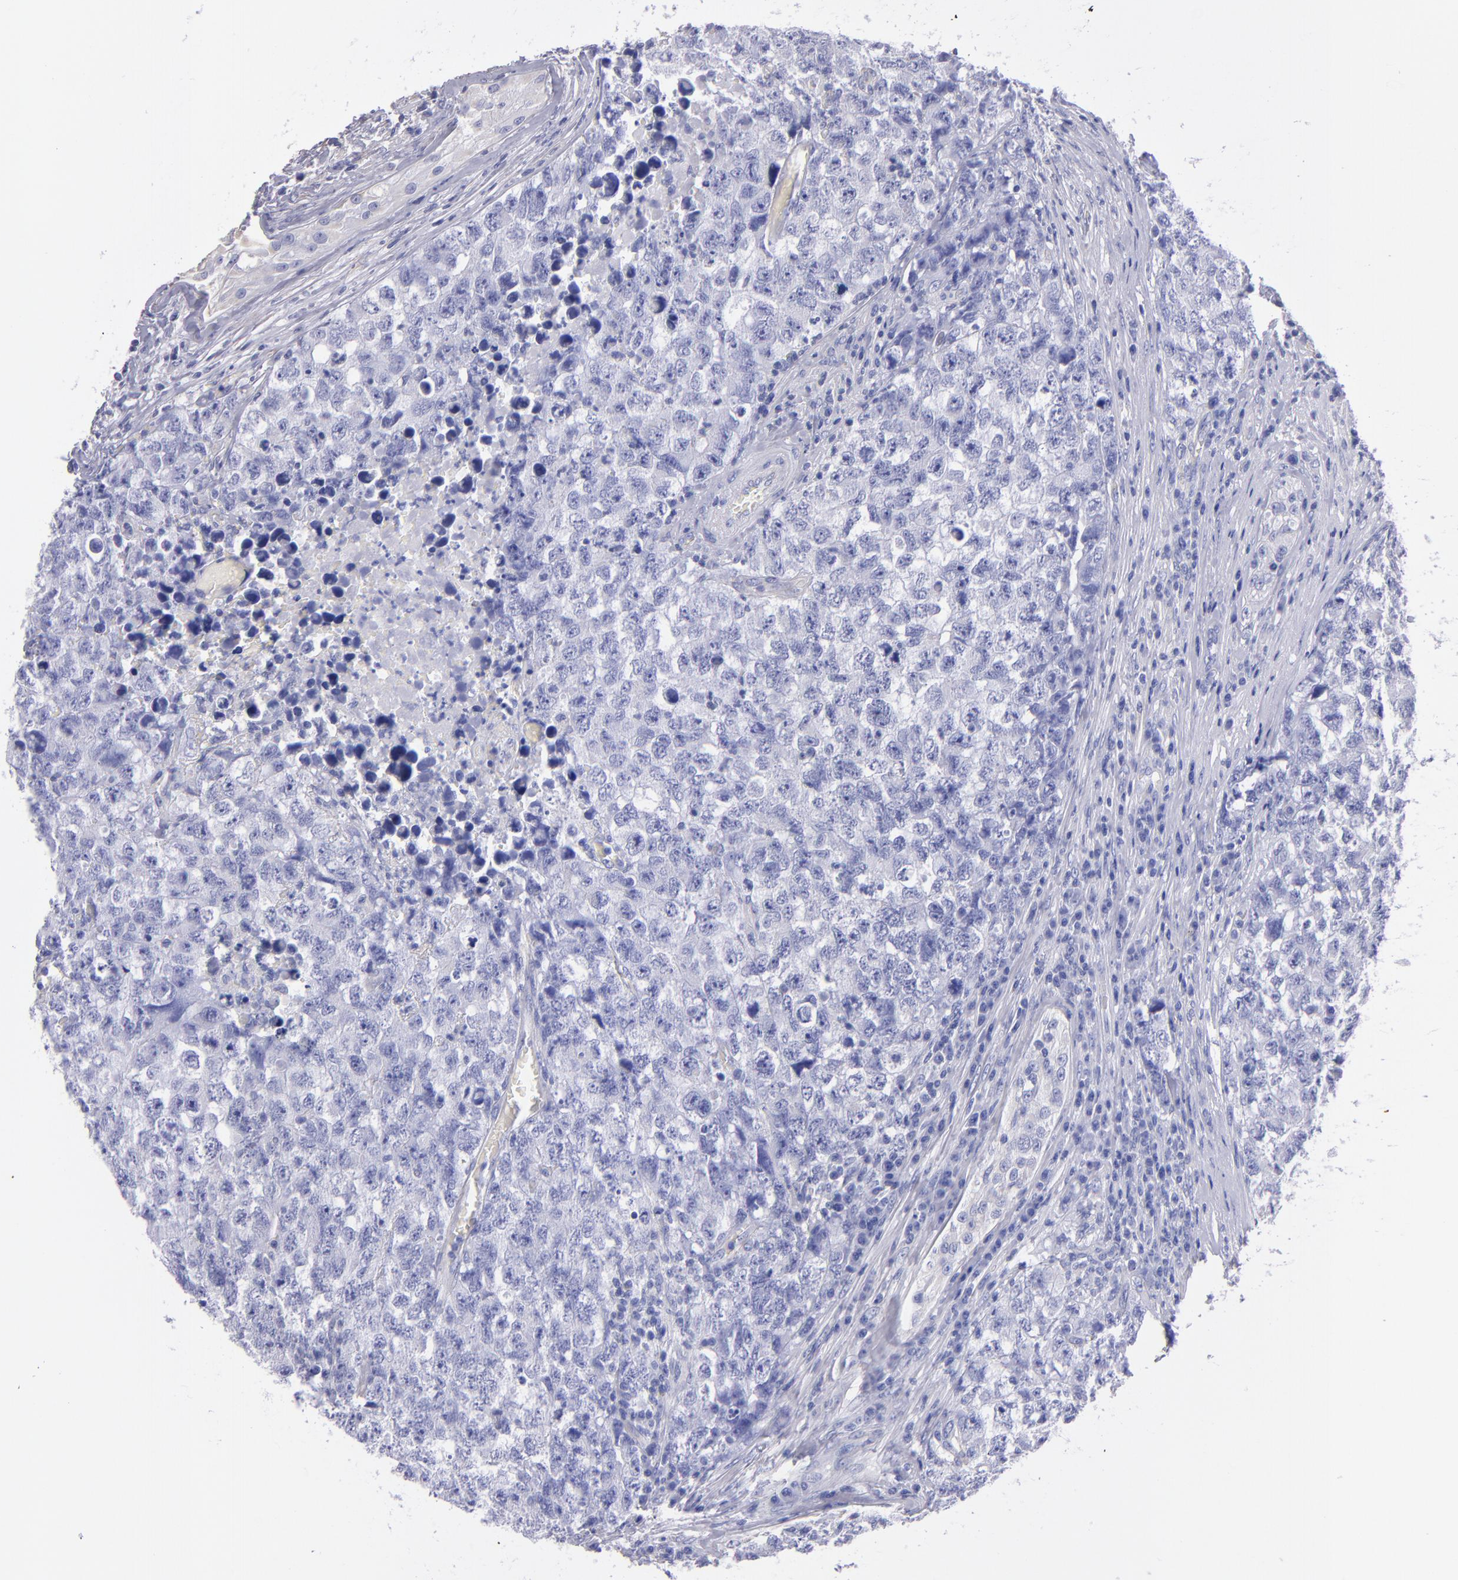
{"staining": {"intensity": "negative", "quantity": "none", "location": "none"}, "tissue": "testis cancer", "cell_type": "Tumor cells", "image_type": "cancer", "snomed": [{"axis": "morphology", "description": "Carcinoma, Embryonal, NOS"}, {"axis": "topography", "description": "Testis"}], "caption": "A micrograph of testis embryonal carcinoma stained for a protein shows no brown staining in tumor cells.", "gene": "TG", "patient": {"sex": "male", "age": 31}}